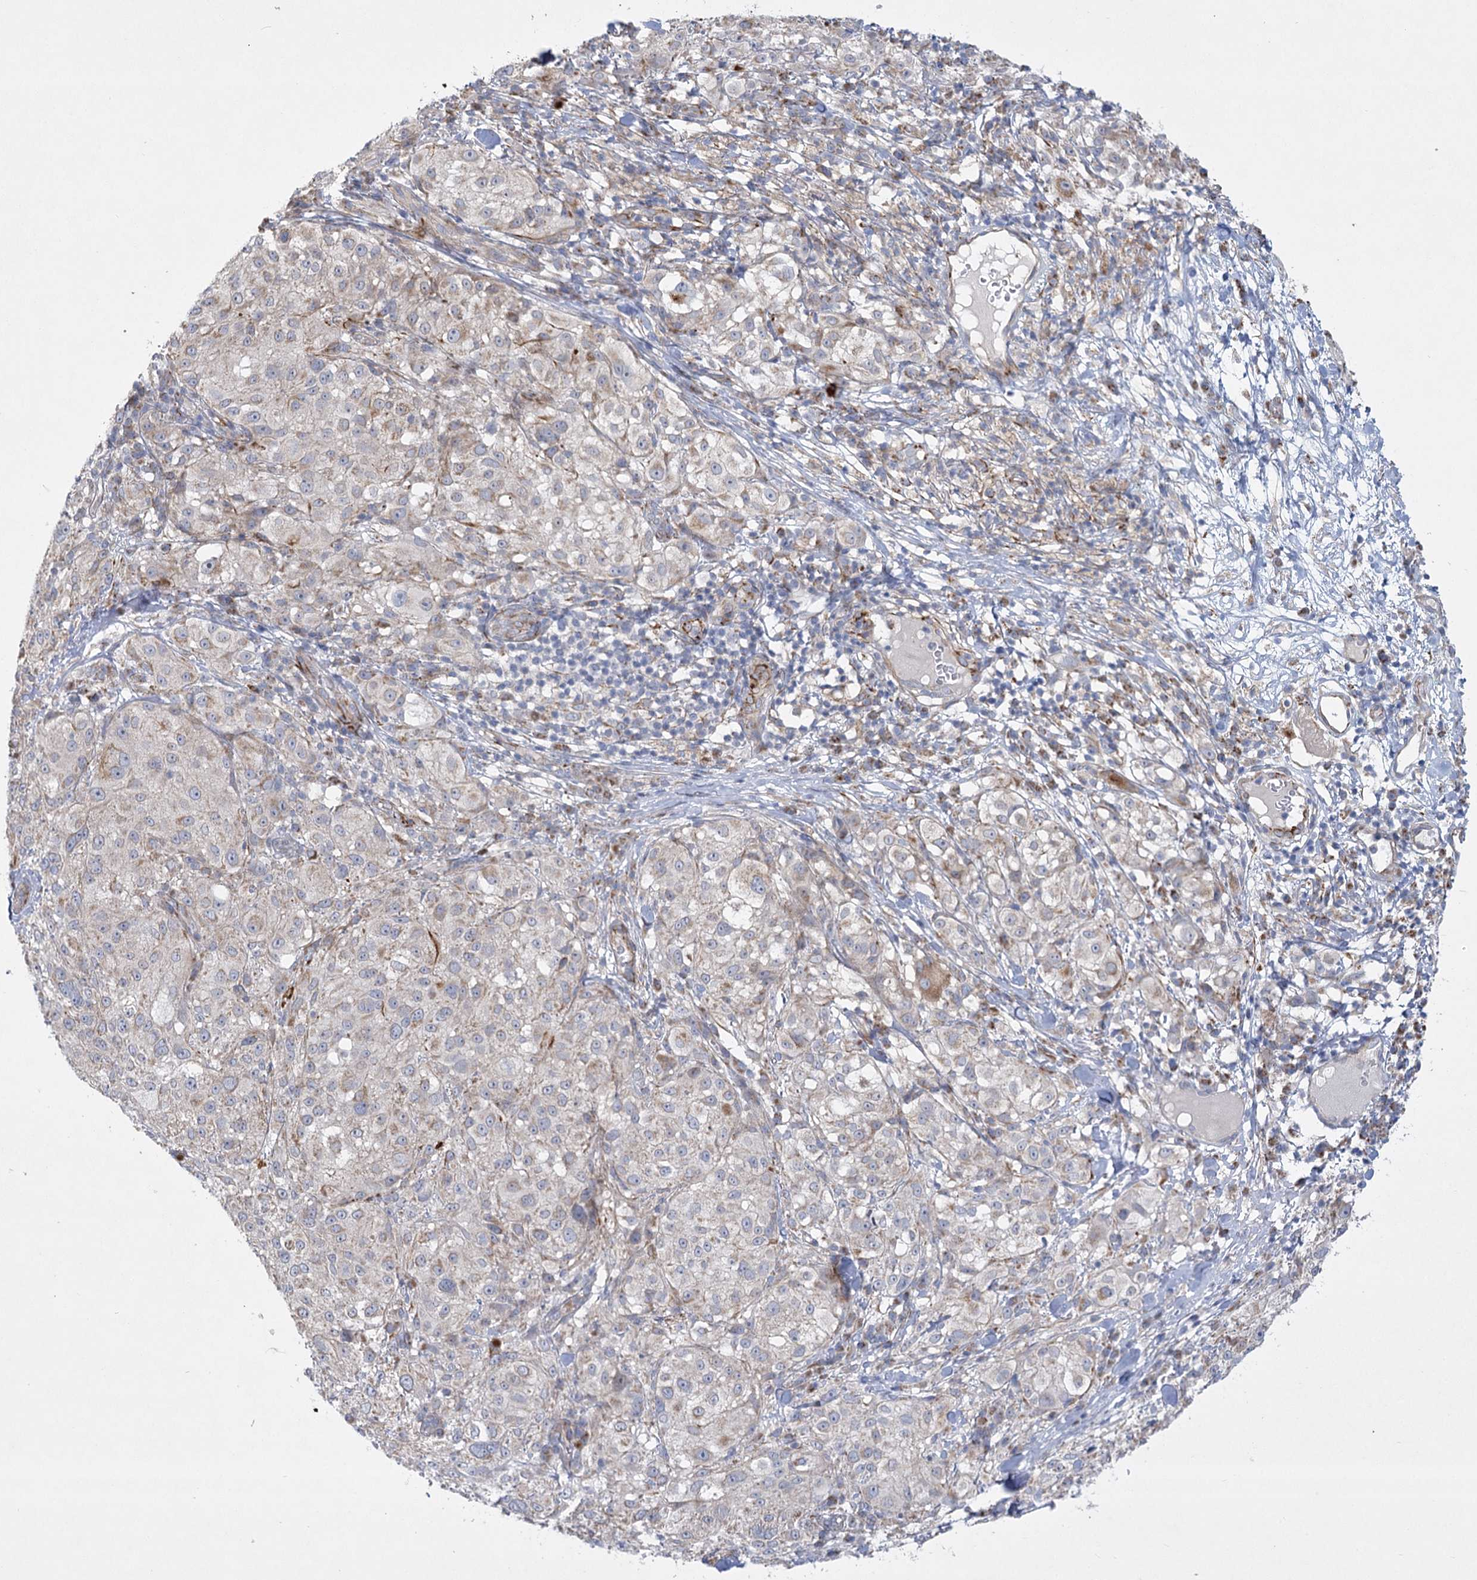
{"staining": {"intensity": "negative", "quantity": "none", "location": "none"}, "tissue": "melanoma", "cell_type": "Tumor cells", "image_type": "cancer", "snomed": [{"axis": "morphology", "description": "Necrosis, NOS"}, {"axis": "morphology", "description": "Malignant melanoma, NOS"}, {"axis": "topography", "description": "Skin"}], "caption": "An image of malignant melanoma stained for a protein exhibits no brown staining in tumor cells. Nuclei are stained in blue.", "gene": "DHTKD1", "patient": {"sex": "female", "age": 87}}